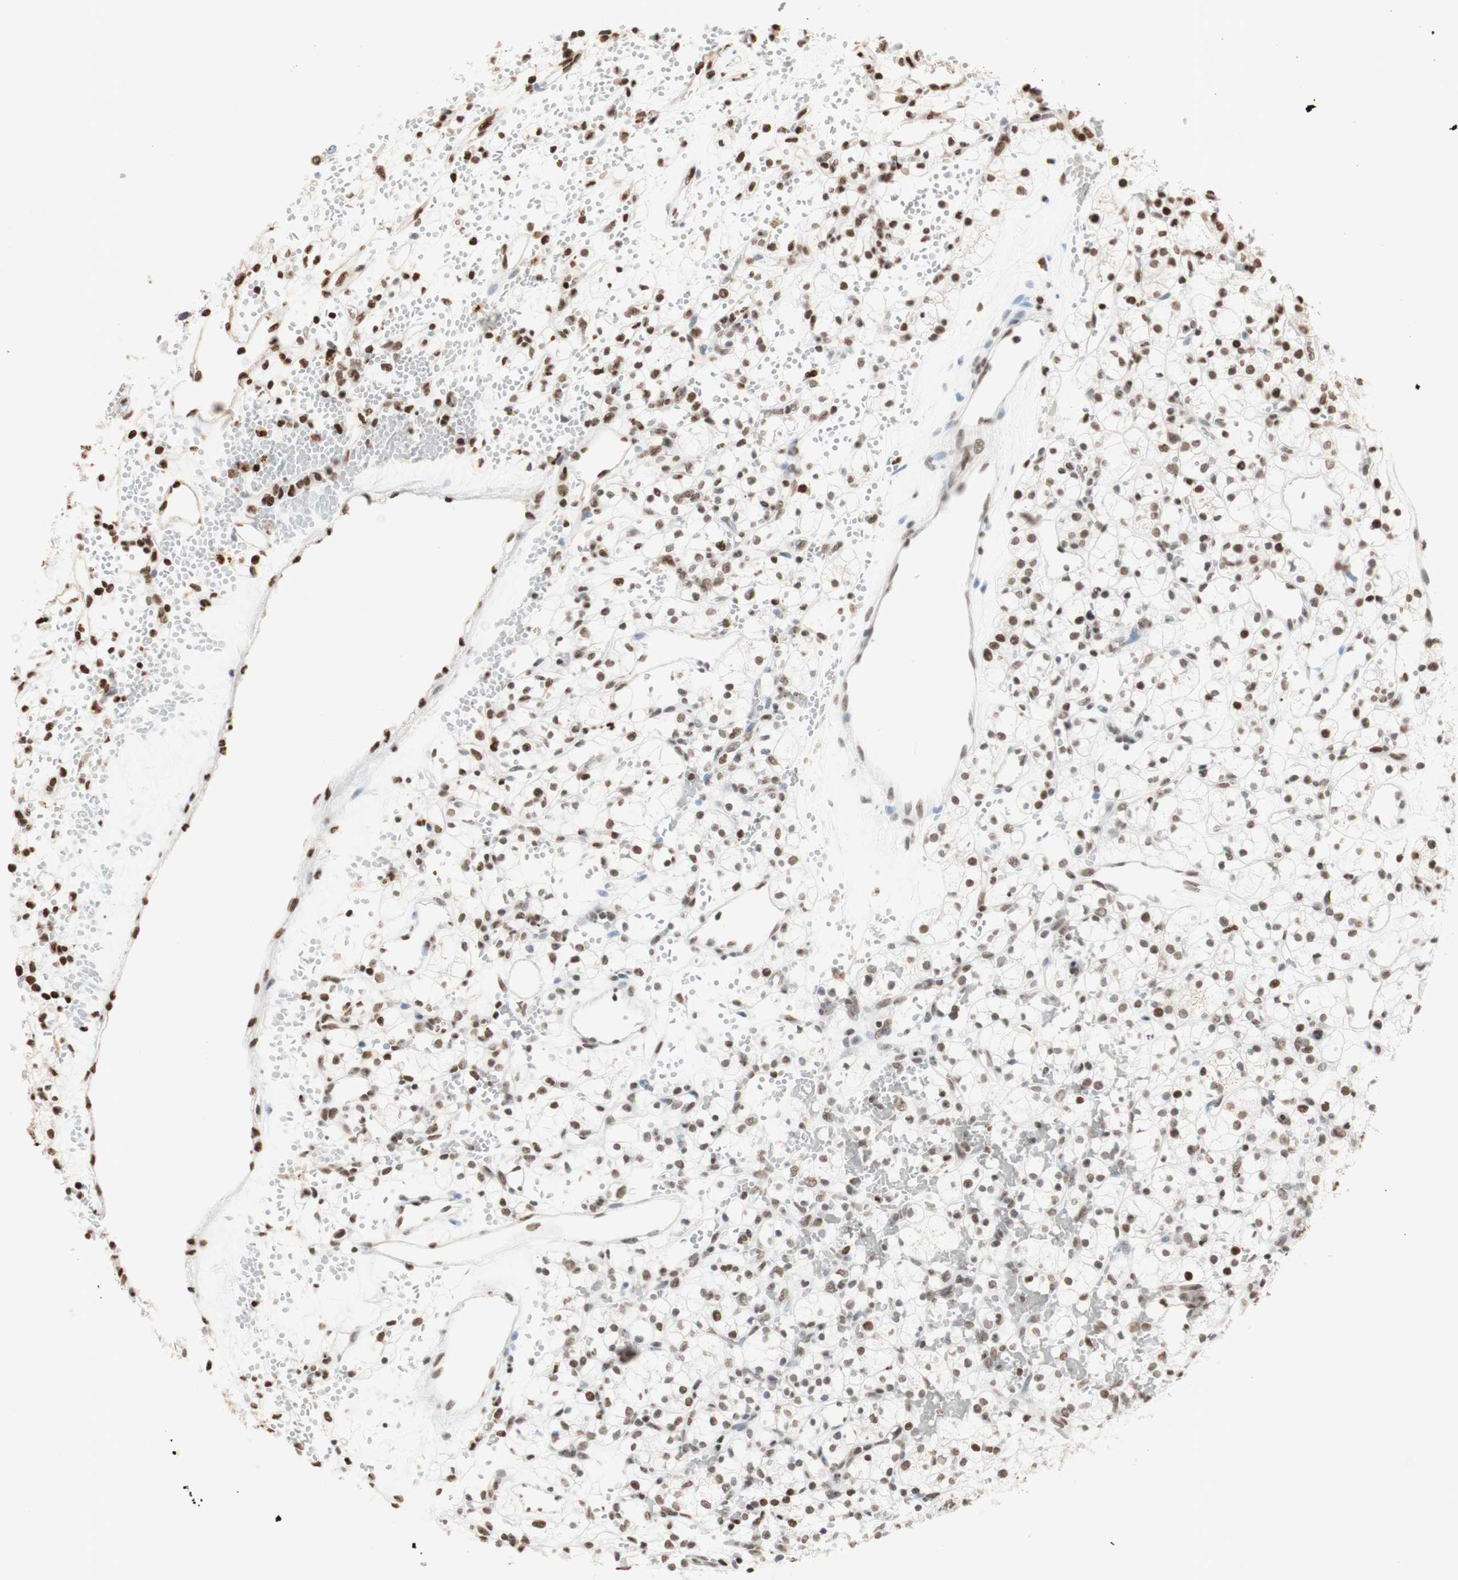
{"staining": {"intensity": "moderate", "quantity": ">75%", "location": "nuclear"}, "tissue": "renal cancer", "cell_type": "Tumor cells", "image_type": "cancer", "snomed": [{"axis": "morphology", "description": "Adenocarcinoma, NOS"}, {"axis": "topography", "description": "Kidney"}], "caption": "IHC (DAB) staining of renal cancer shows moderate nuclear protein staining in about >75% of tumor cells. (Brightfield microscopy of DAB IHC at high magnification).", "gene": "HNRNPA2B1", "patient": {"sex": "female", "age": 60}}